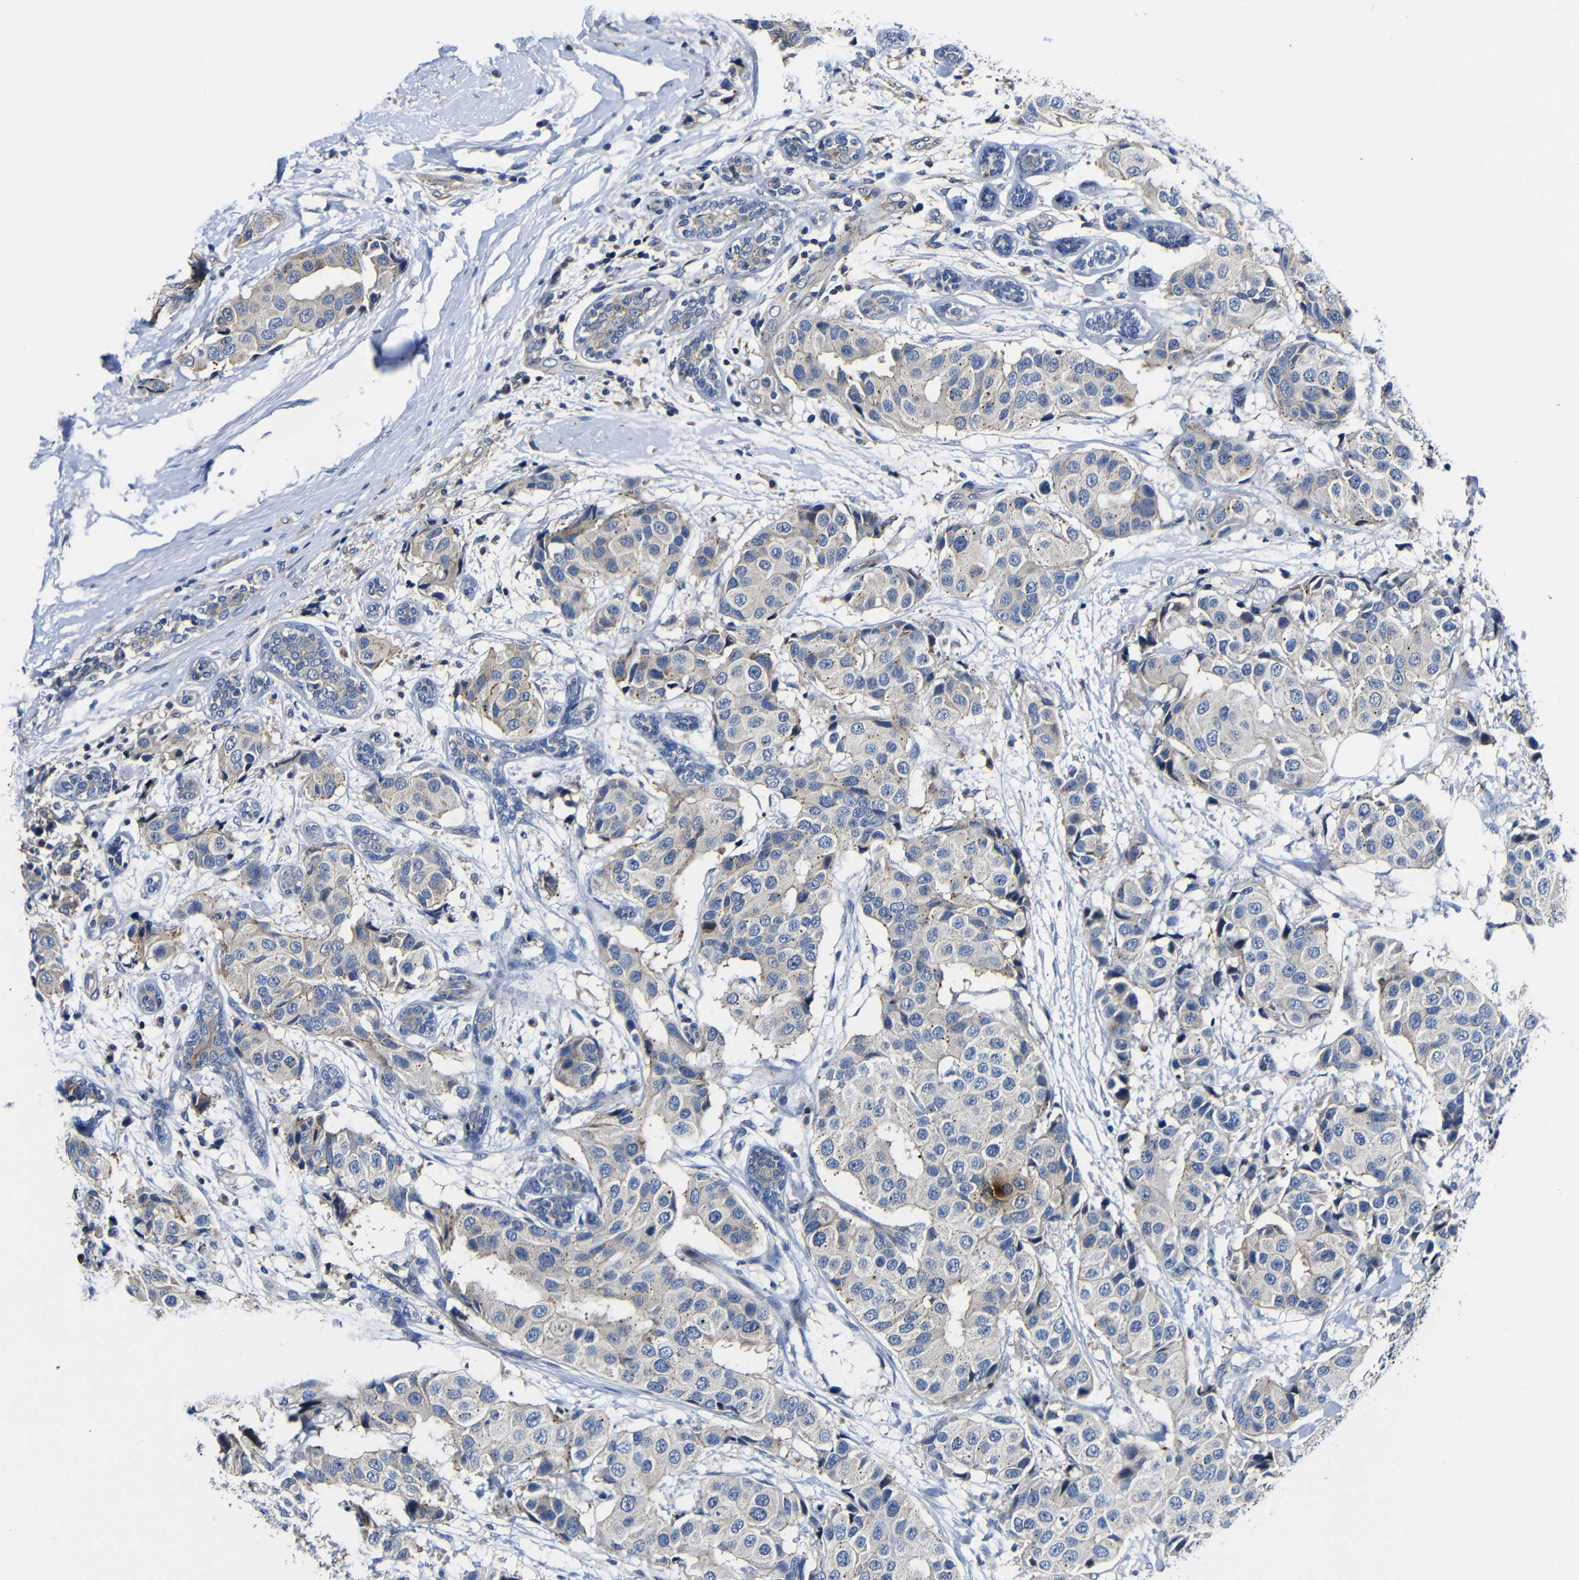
{"staining": {"intensity": "weak", "quantity": "<25%", "location": "cytoplasmic/membranous"}, "tissue": "breast cancer", "cell_type": "Tumor cells", "image_type": "cancer", "snomed": [{"axis": "morphology", "description": "Normal tissue, NOS"}, {"axis": "morphology", "description": "Duct carcinoma"}, {"axis": "topography", "description": "Breast"}], "caption": "Immunohistochemistry (IHC) image of breast cancer stained for a protein (brown), which displays no positivity in tumor cells. The staining is performed using DAB (3,3'-diaminobenzidine) brown chromogen with nuclei counter-stained in using hematoxylin.", "gene": "AFDN", "patient": {"sex": "female", "age": 39}}